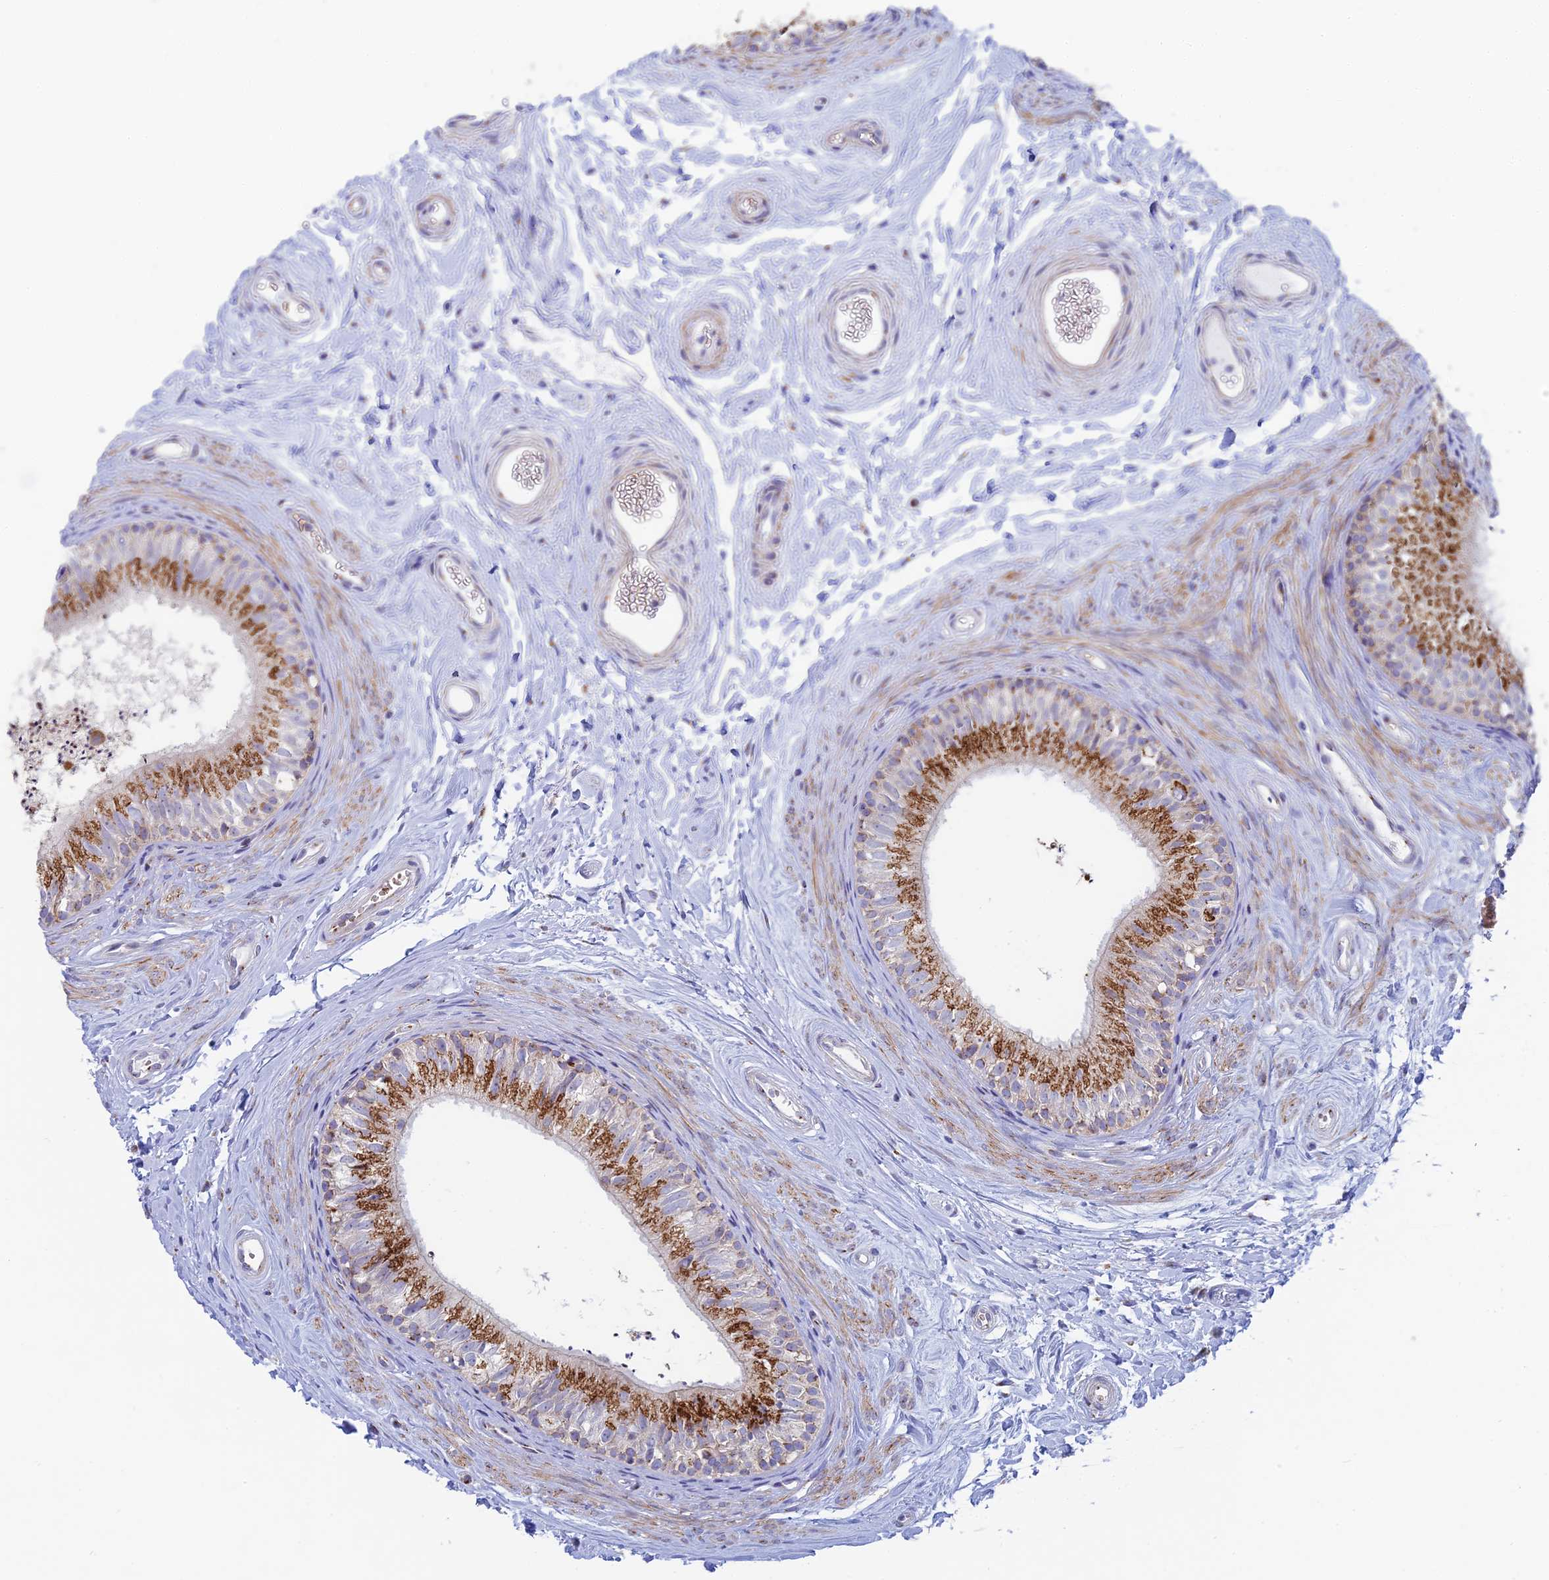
{"staining": {"intensity": "strong", "quantity": ">75%", "location": "cytoplasmic/membranous"}, "tissue": "epididymis", "cell_type": "Glandular cells", "image_type": "normal", "snomed": [{"axis": "morphology", "description": "Normal tissue, NOS"}, {"axis": "topography", "description": "Epididymis"}], "caption": "Protein analysis of normal epididymis exhibits strong cytoplasmic/membranous expression in approximately >75% of glandular cells.", "gene": "ENSG00000267561", "patient": {"sex": "male", "age": 56}}